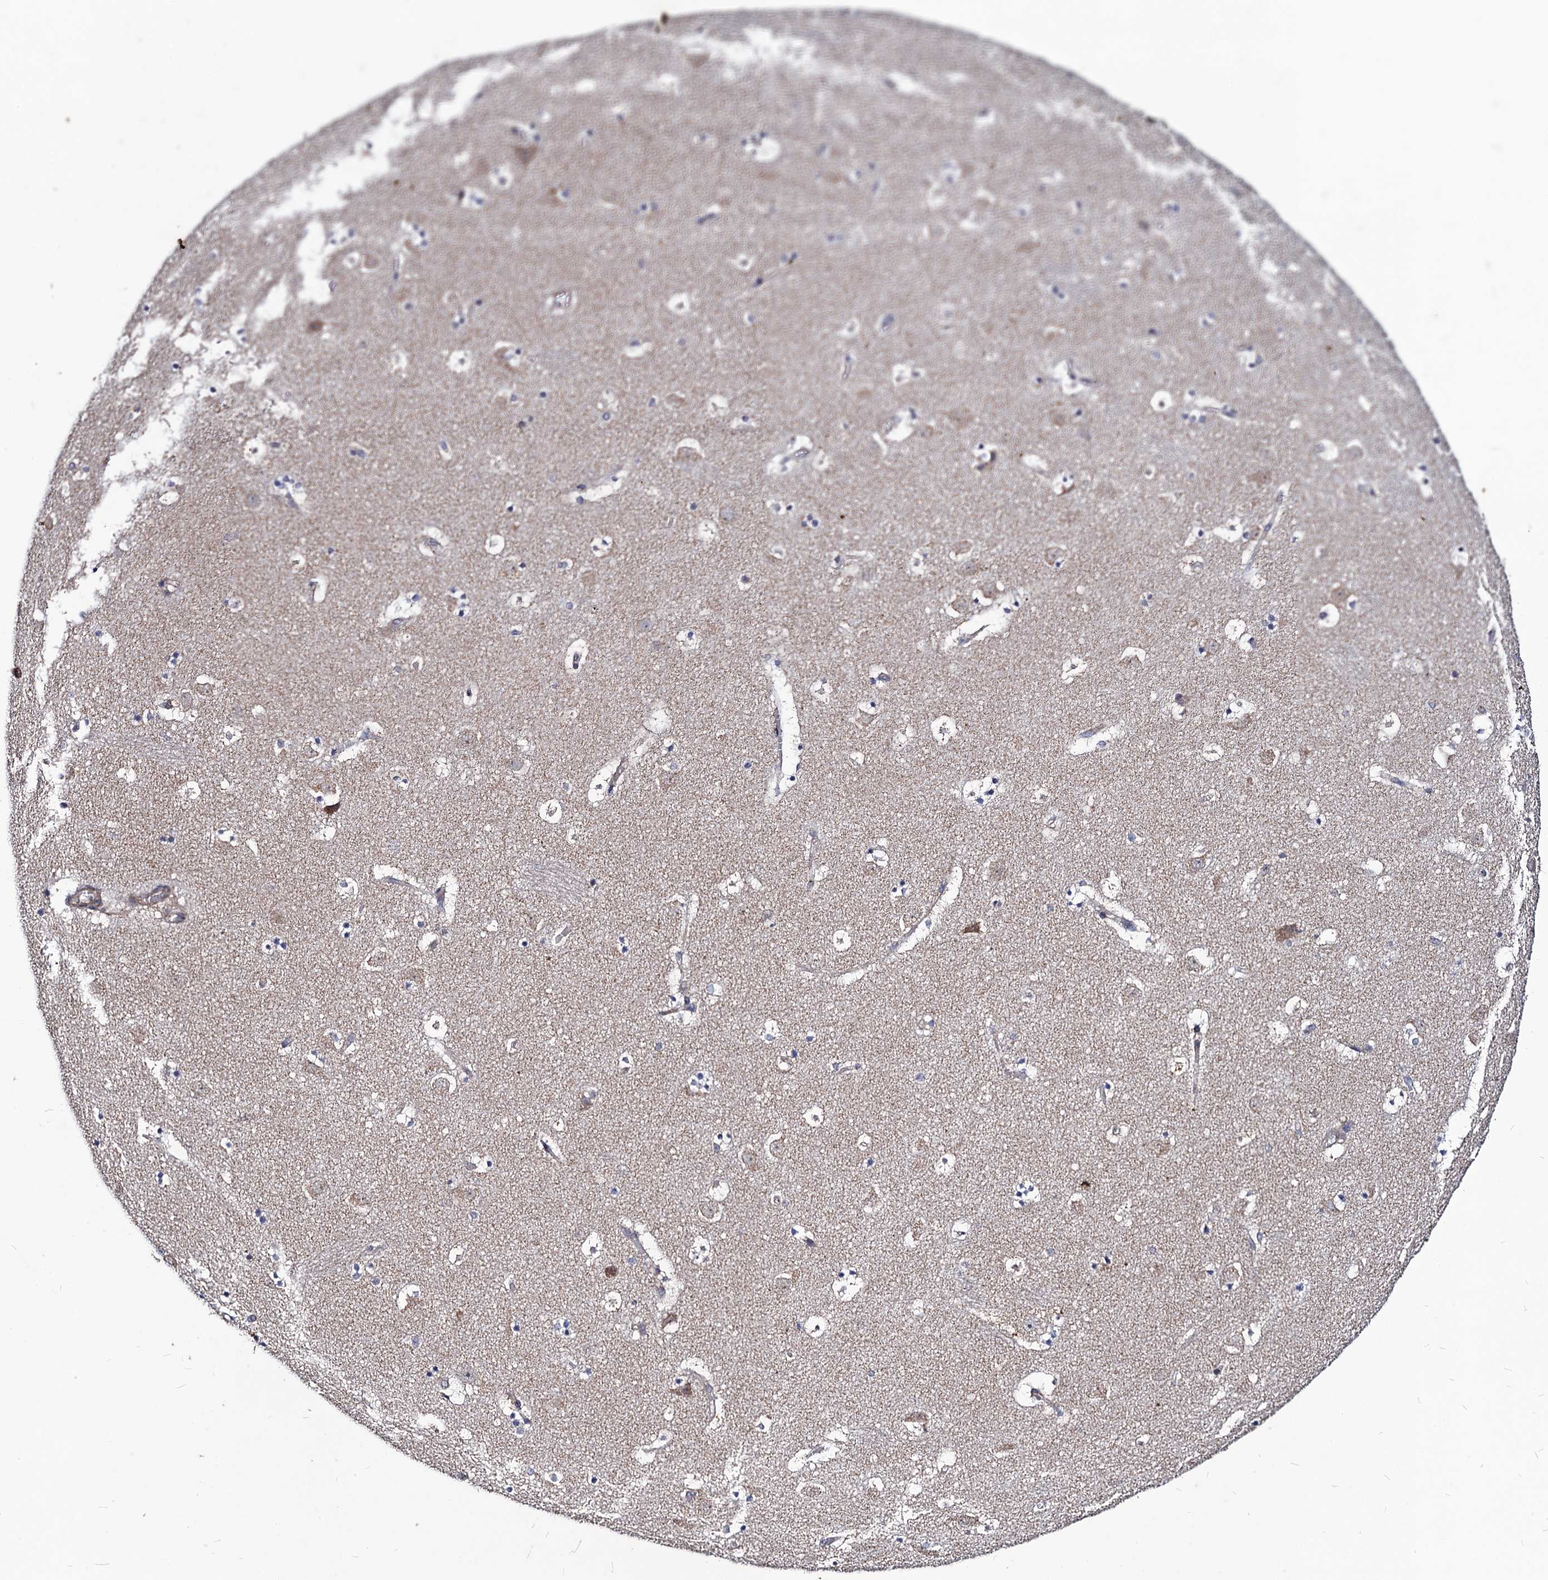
{"staining": {"intensity": "negative", "quantity": "none", "location": "none"}, "tissue": "caudate", "cell_type": "Glial cells", "image_type": "normal", "snomed": [{"axis": "morphology", "description": "Normal tissue, NOS"}, {"axis": "topography", "description": "Lateral ventricle wall"}], "caption": "Glial cells show no significant protein positivity in unremarkable caudate. (DAB immunohistochemistry (IHC), high magnification).", "gene": "DYDC1", "patient": {"sex": "male", "age": 45}}